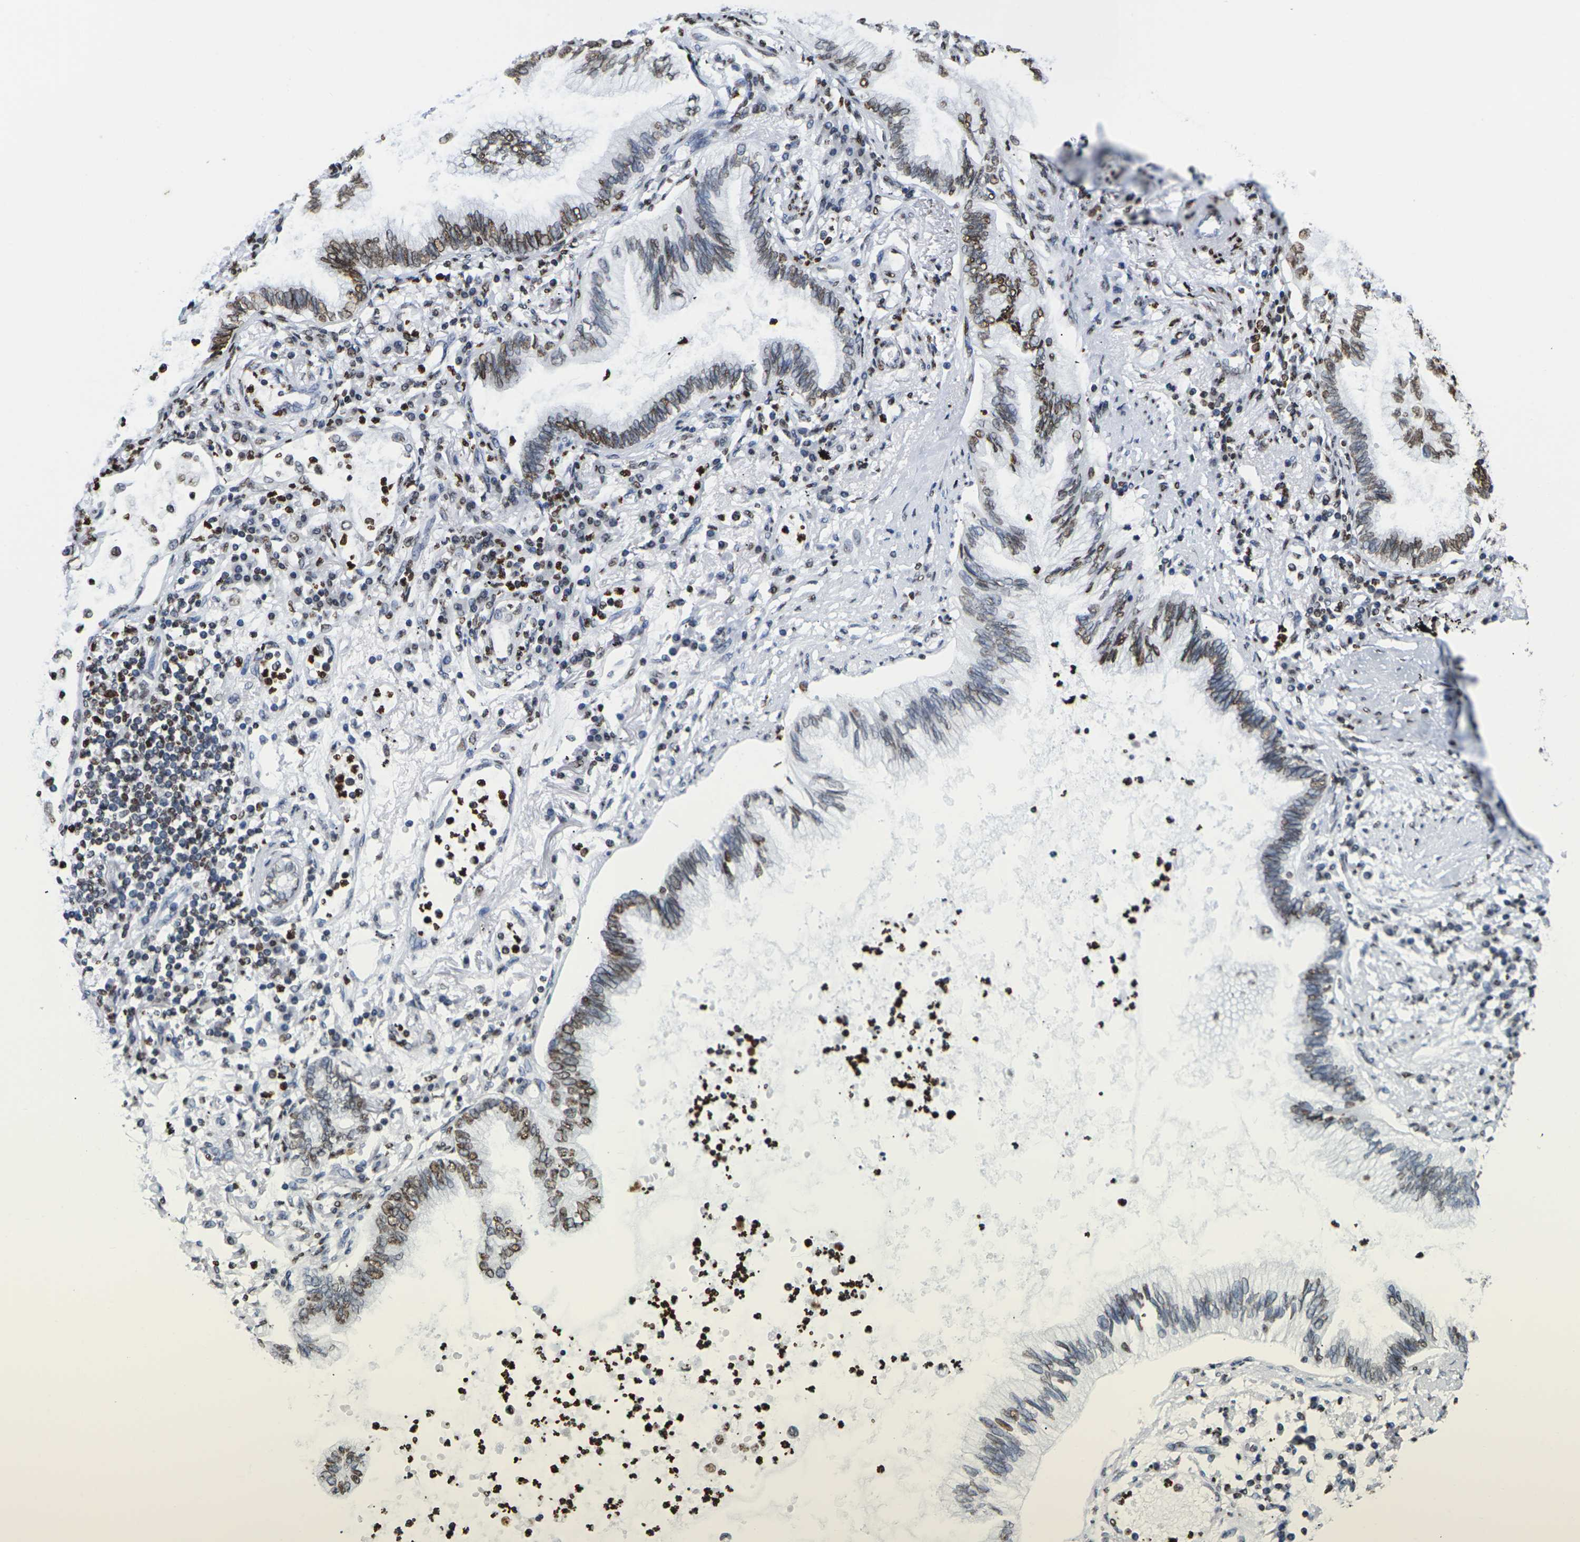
{"staining": {"intensity": "moderate", "quantity": "25%-75%", "location": "cytoplasmic/membranous,nuclear"}, "tissue": "lung cancer", "cell_type": "Tumor cells", "image_type": "cancer", "snomed": [{"axis": "morphology", "description": "Normal tissue, NOS"}, {"axis": "morphology", "description": "Adenocarcinoma, NOS"}, {"axis": "topography", "description": "Bronchus"}, {"axis": "topography", "description": "Lung"}], "caption": "Protein expression analysis of lung cancer shows moderate cytoplasmic/membranous and nuclear expression in approximately 25%-75% of tumor cells.", "gene": "H2AC21", "patient": {"sex": "female", "age": 70}}